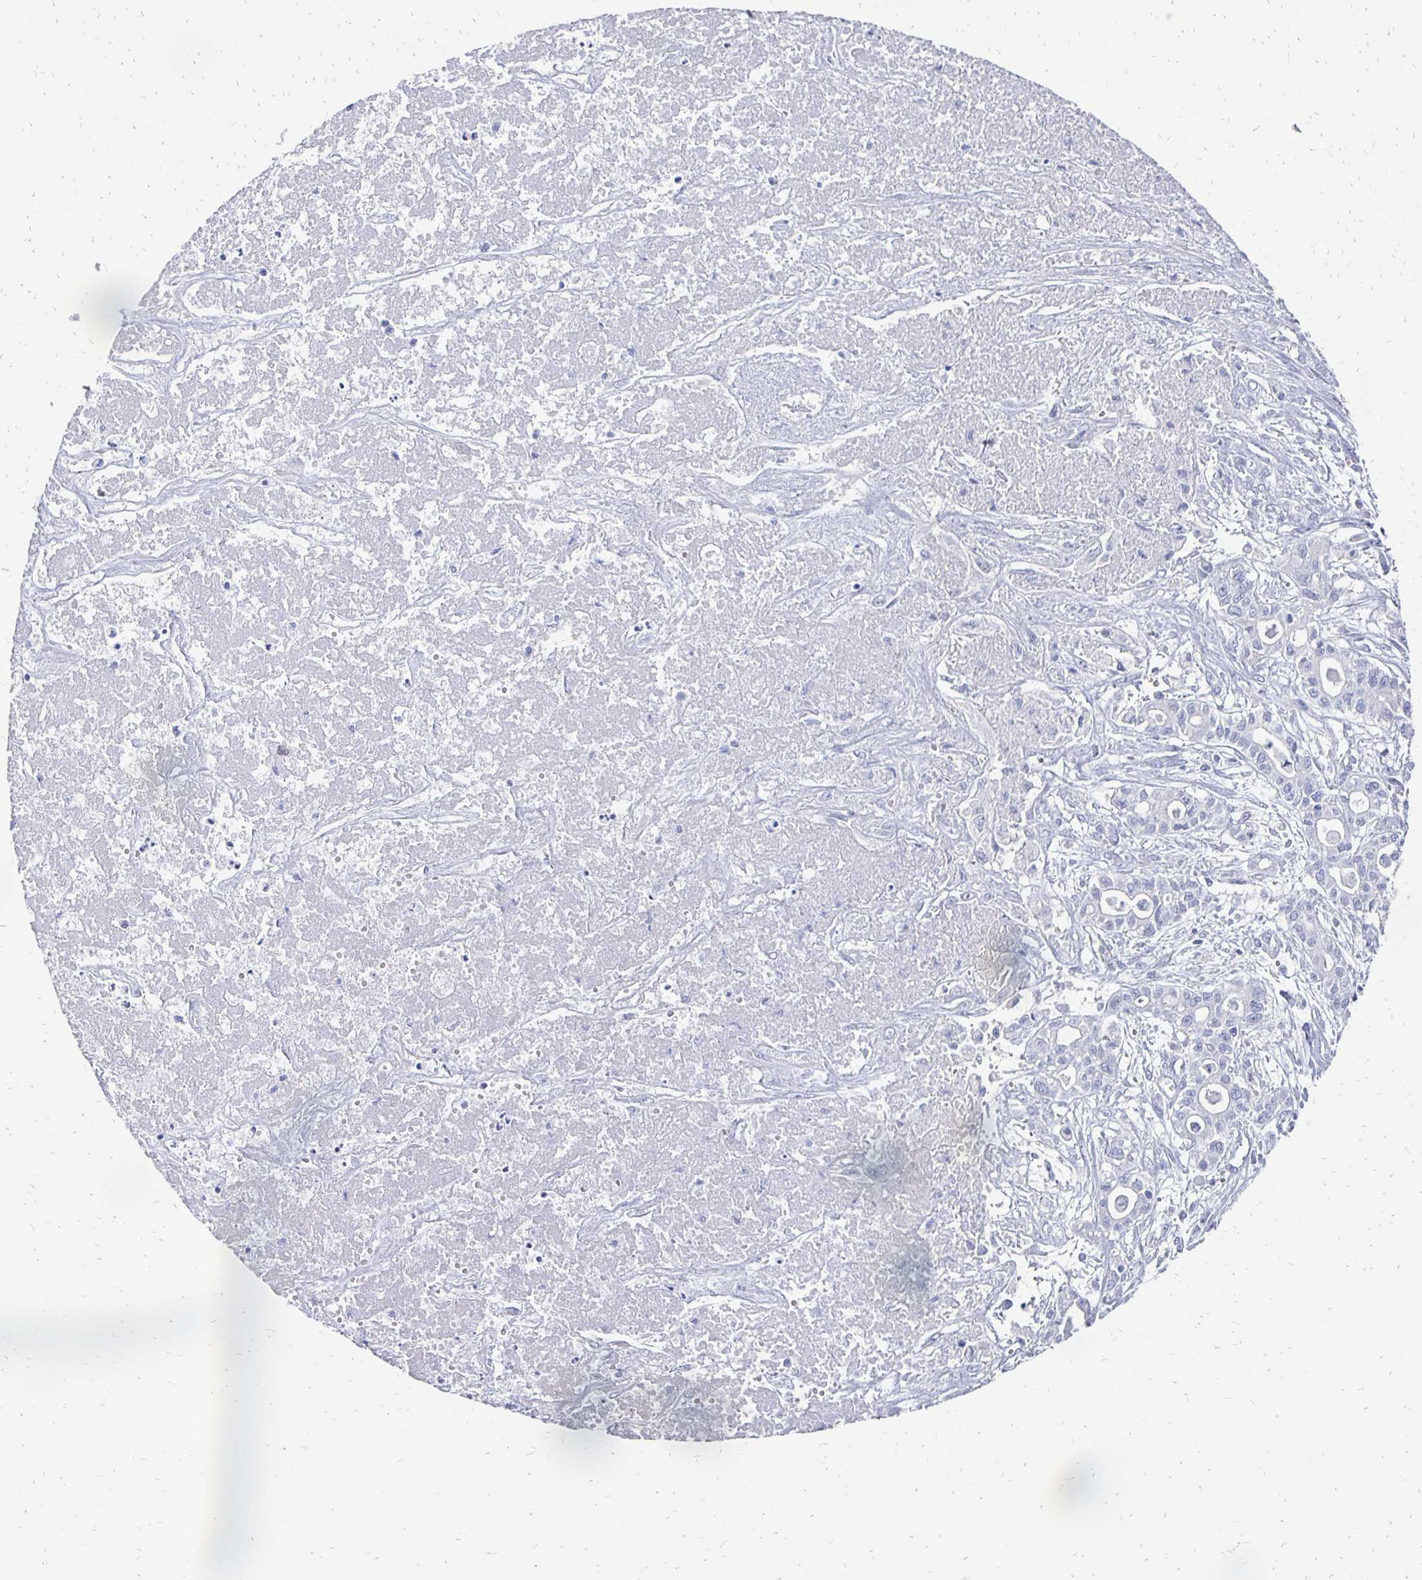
{"staining": {"intensity": "negative", "quantity": "none", "location": "none"}, "tissue": "liver cancer", "cell_type": "Tumor cells", "image_type": "cancer", "snomed": [{"axis": "morphology", "description": "Cholangiocarcinoma"}, {"axis": "topography", "description": "Liver"}], "caption": "Immunohistochemistry (IHC) micrograph of human cholangiocarcinoma (liver) stained for a protein (brown), which demonstrates no staining in tumor cells. (DAB (3,3'-diaminobenzidine) IHC with hematoxylin counter stain).", "gene": "SYCP3", "patient": {"sex": "female", "age": 61}}